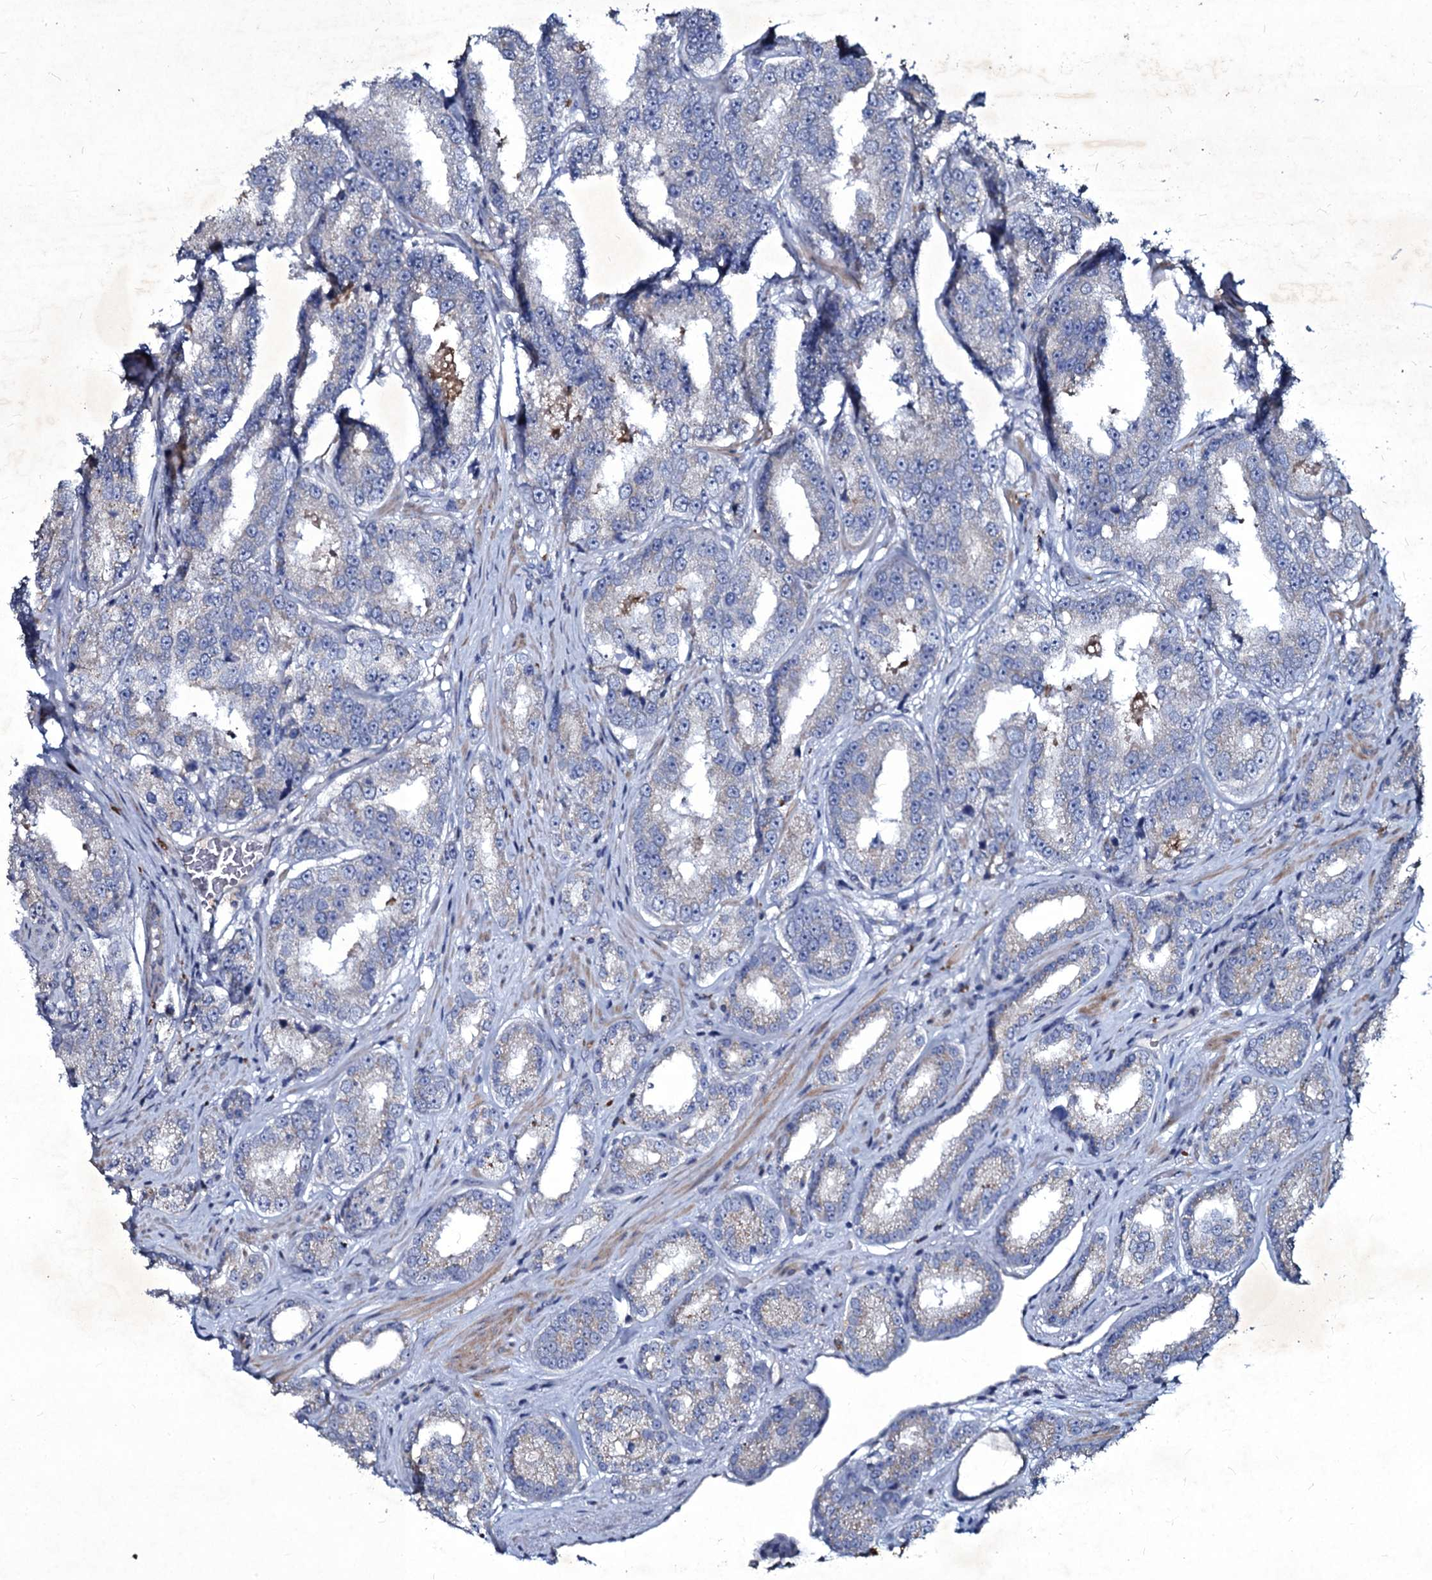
{"staining": {"intensity": "weak", "quantity": "<25%", "location": "cytoplasmic/membranous"}, "tissue": "prostate cancer", "cell_type": "Tumor cells", "image_type": "cancer", "snomed": [{"axis": "morphology", "description": "Normal tissue, NOS"}, {"axis": "morphology", "description": "Adenocarcinoma, High grade"}, {"axis": "topography", "description": "Prostate"}], "caption": "Tumor cells show no significant protein positivity in prostate cancer (high-grade adenocarcinoma).", "gene": "SELENOT", "patient": {"sex": "male", "age": 83}}